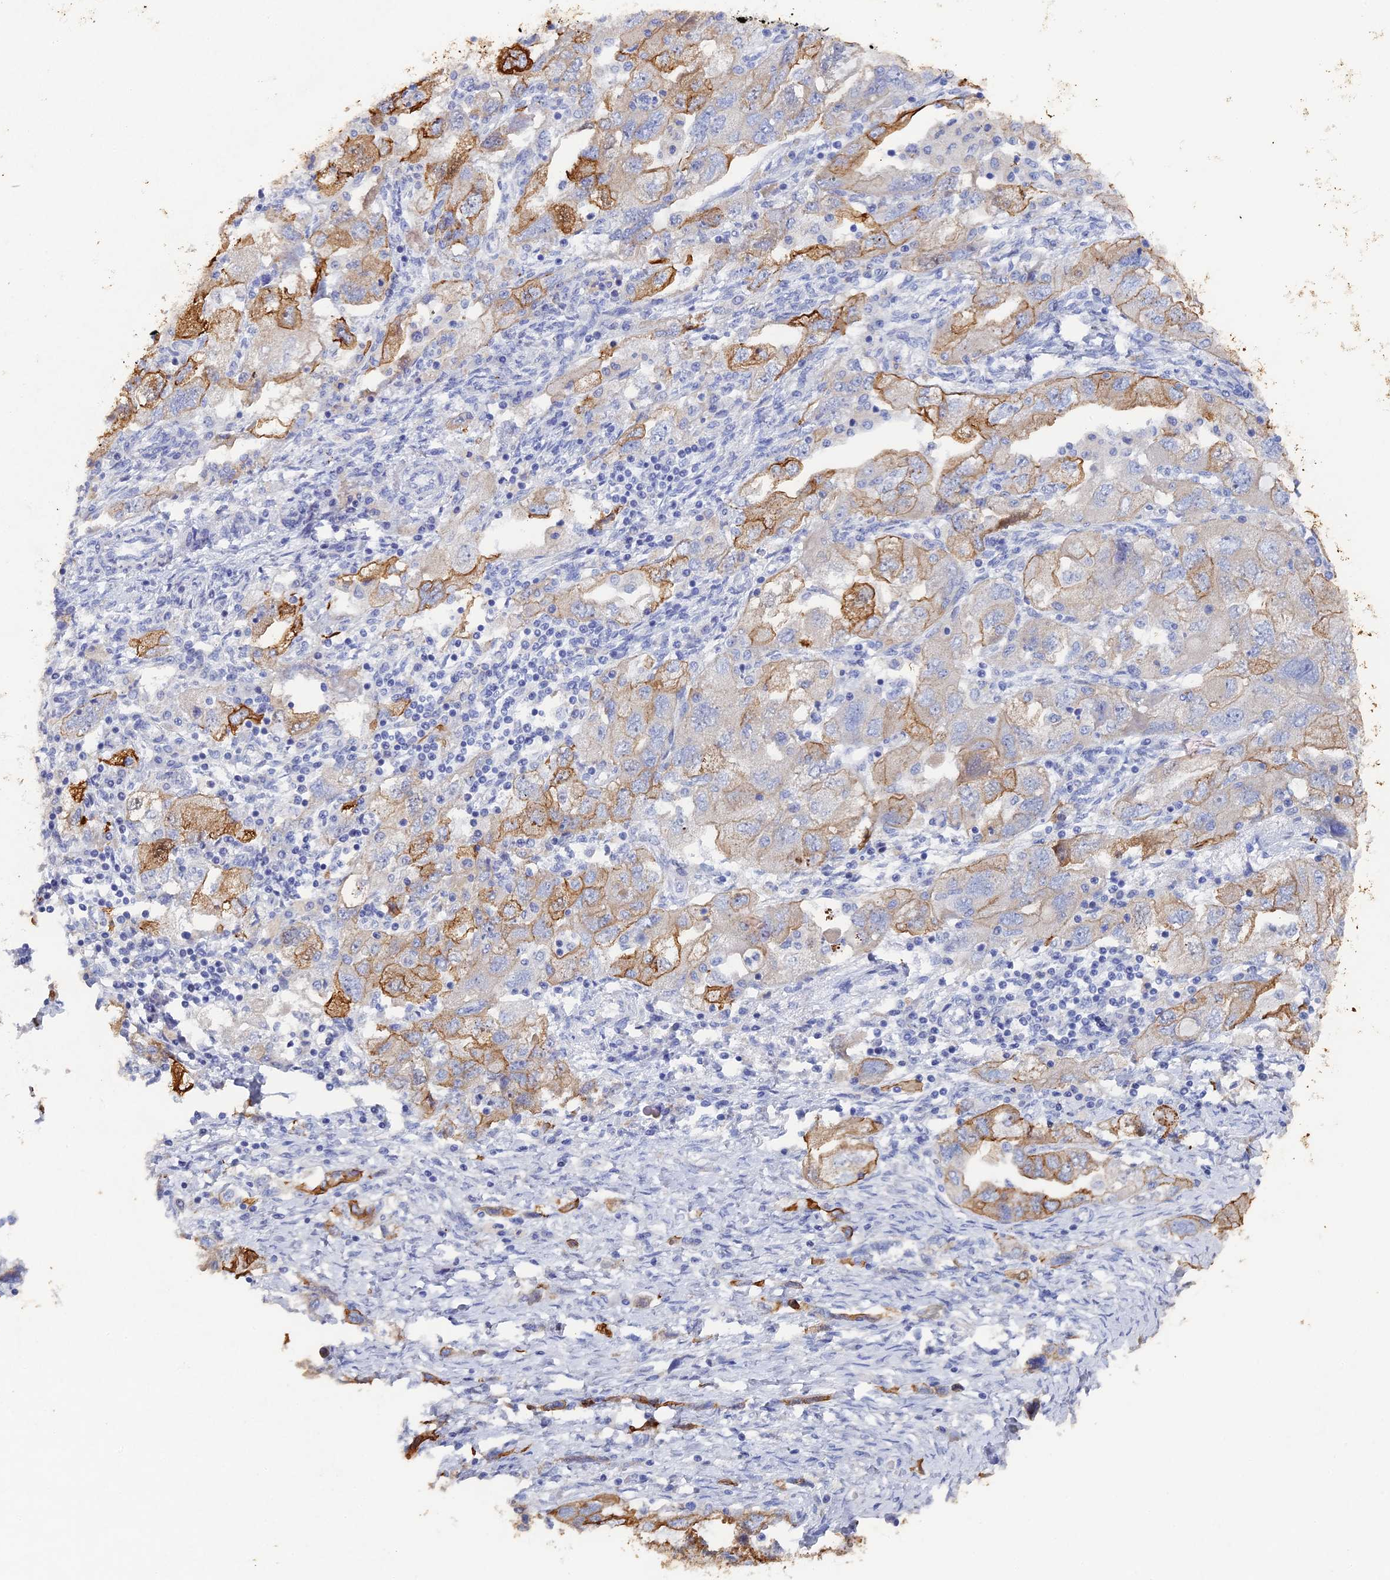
{"staining": {"intensity": "moderate", "quantity": "25%-75%", "location": "cytoplasmic/membranous"}, "tissue": "ovarian cancer", "cell_type": "Tumor cells", "image_type": "cancer", "snomed": [{"axis": "morphology", "description": "Carcinoma, NOS"}, {"axis": "morphology", "description": "Cystadenocarcinoma, serous, NOS"}, {"axis": "topography", "description": "Ovary"}], "caption": "This photomicrograph demonstrates ovarian carcinoma stained with immunohistochemistry to label a protein in brown. The cytoplasmic/membranous of tumor cells show moderate positivity for the protein. Nuclei are counter-stained blue.", "gene": "SRFBP1", "patient": {"sex": "female", "age": 69}}